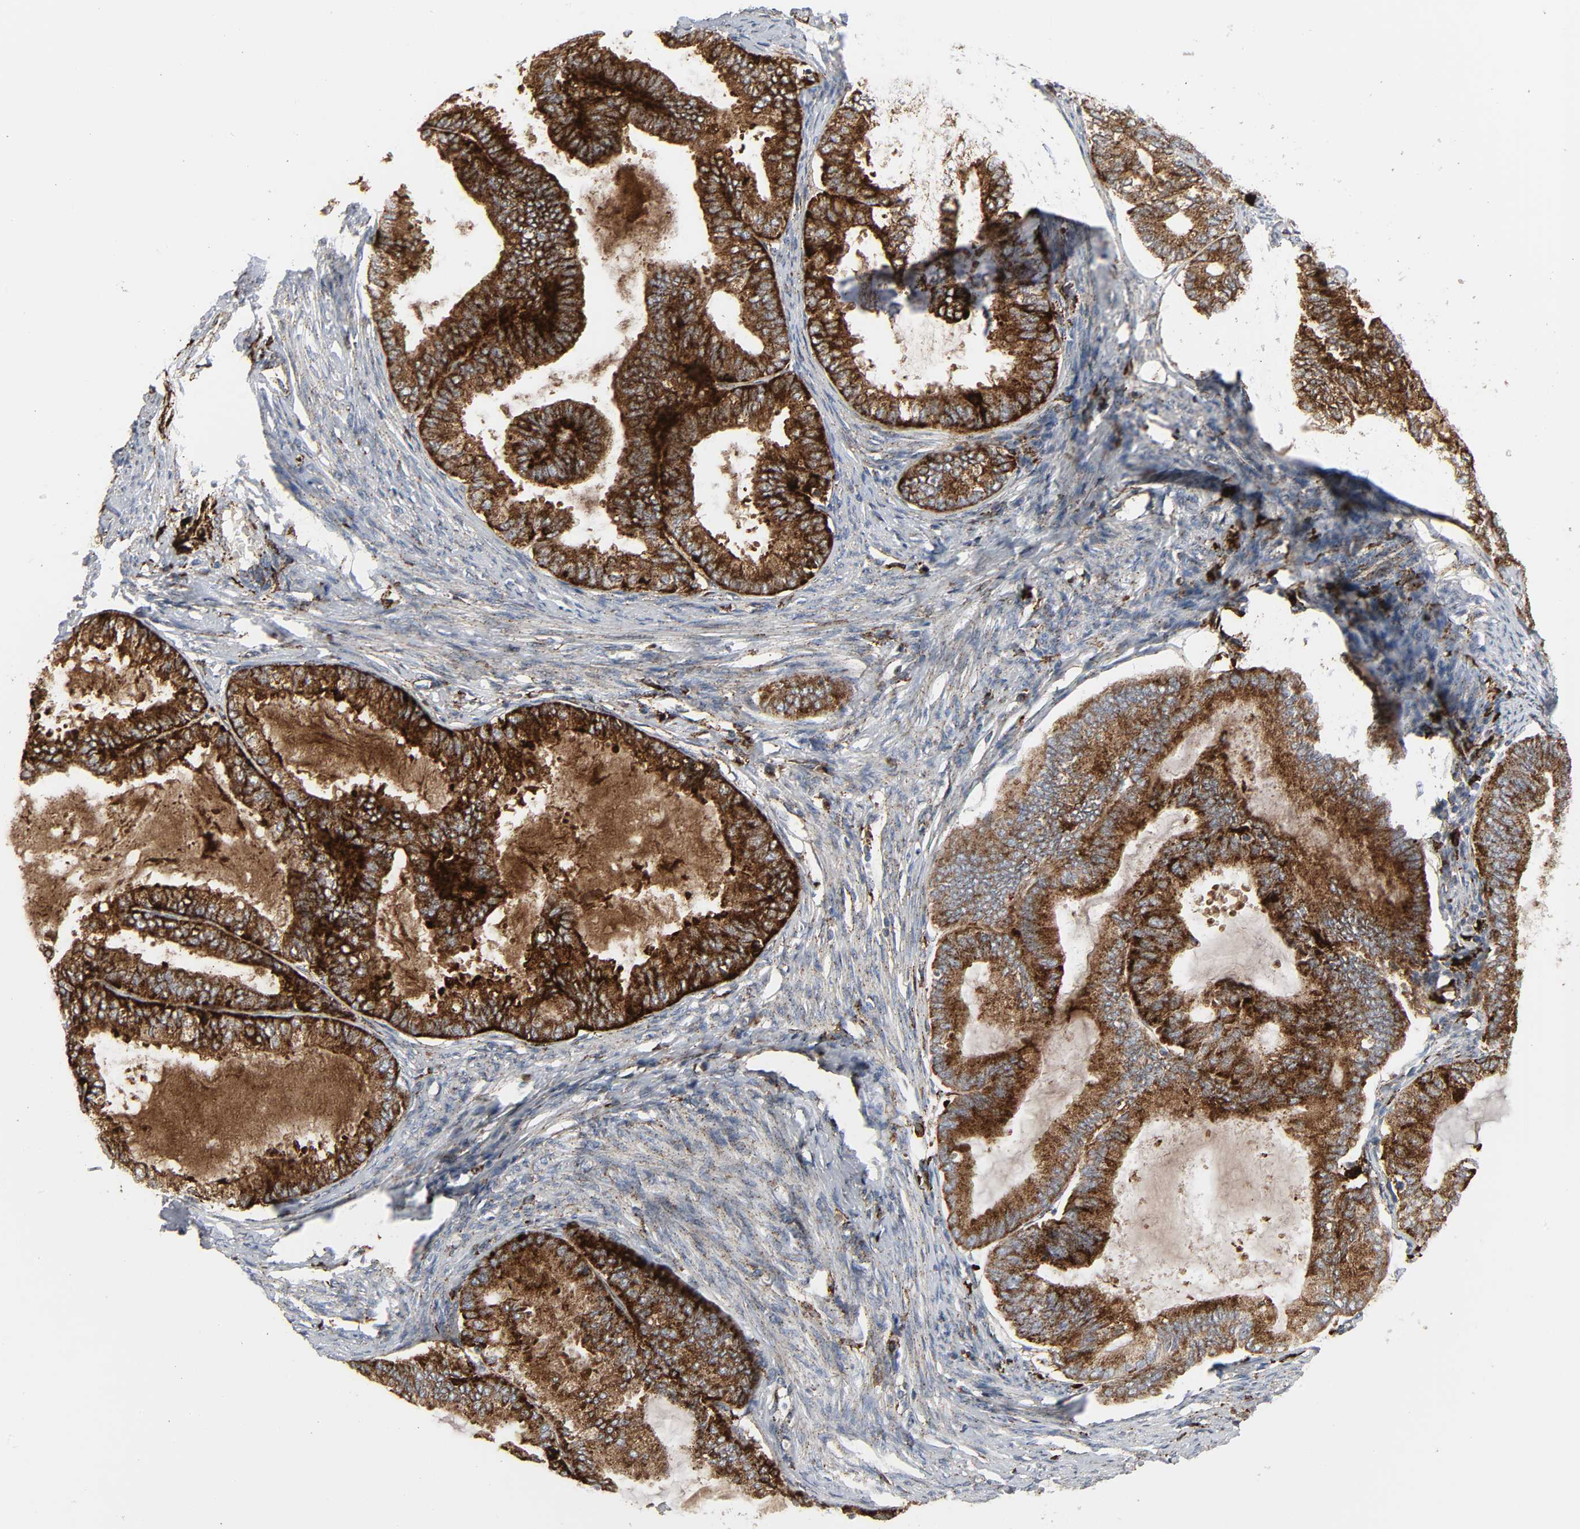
{"staining": {"intensity": "strong", "quantity": ">75%", "location": "cytoplasmic/membranous"}, "tissue": "endometrial cancer", "cell_type": "Tumor cells", "image_type": "cancer", "snomed": [{"axis": "morphology", "description": "Adenocarcinoma, NOS"}, {"axis": "topography", "description": "Endometrium"}], "caption": "Endometrial cancer stained for a protein (brown) reveals strong cytoplasmic/membranous positive positivity in about >75% of tumor cells.", "gene": "PSAP", "patient": {"sex": "female", "age": 86}}